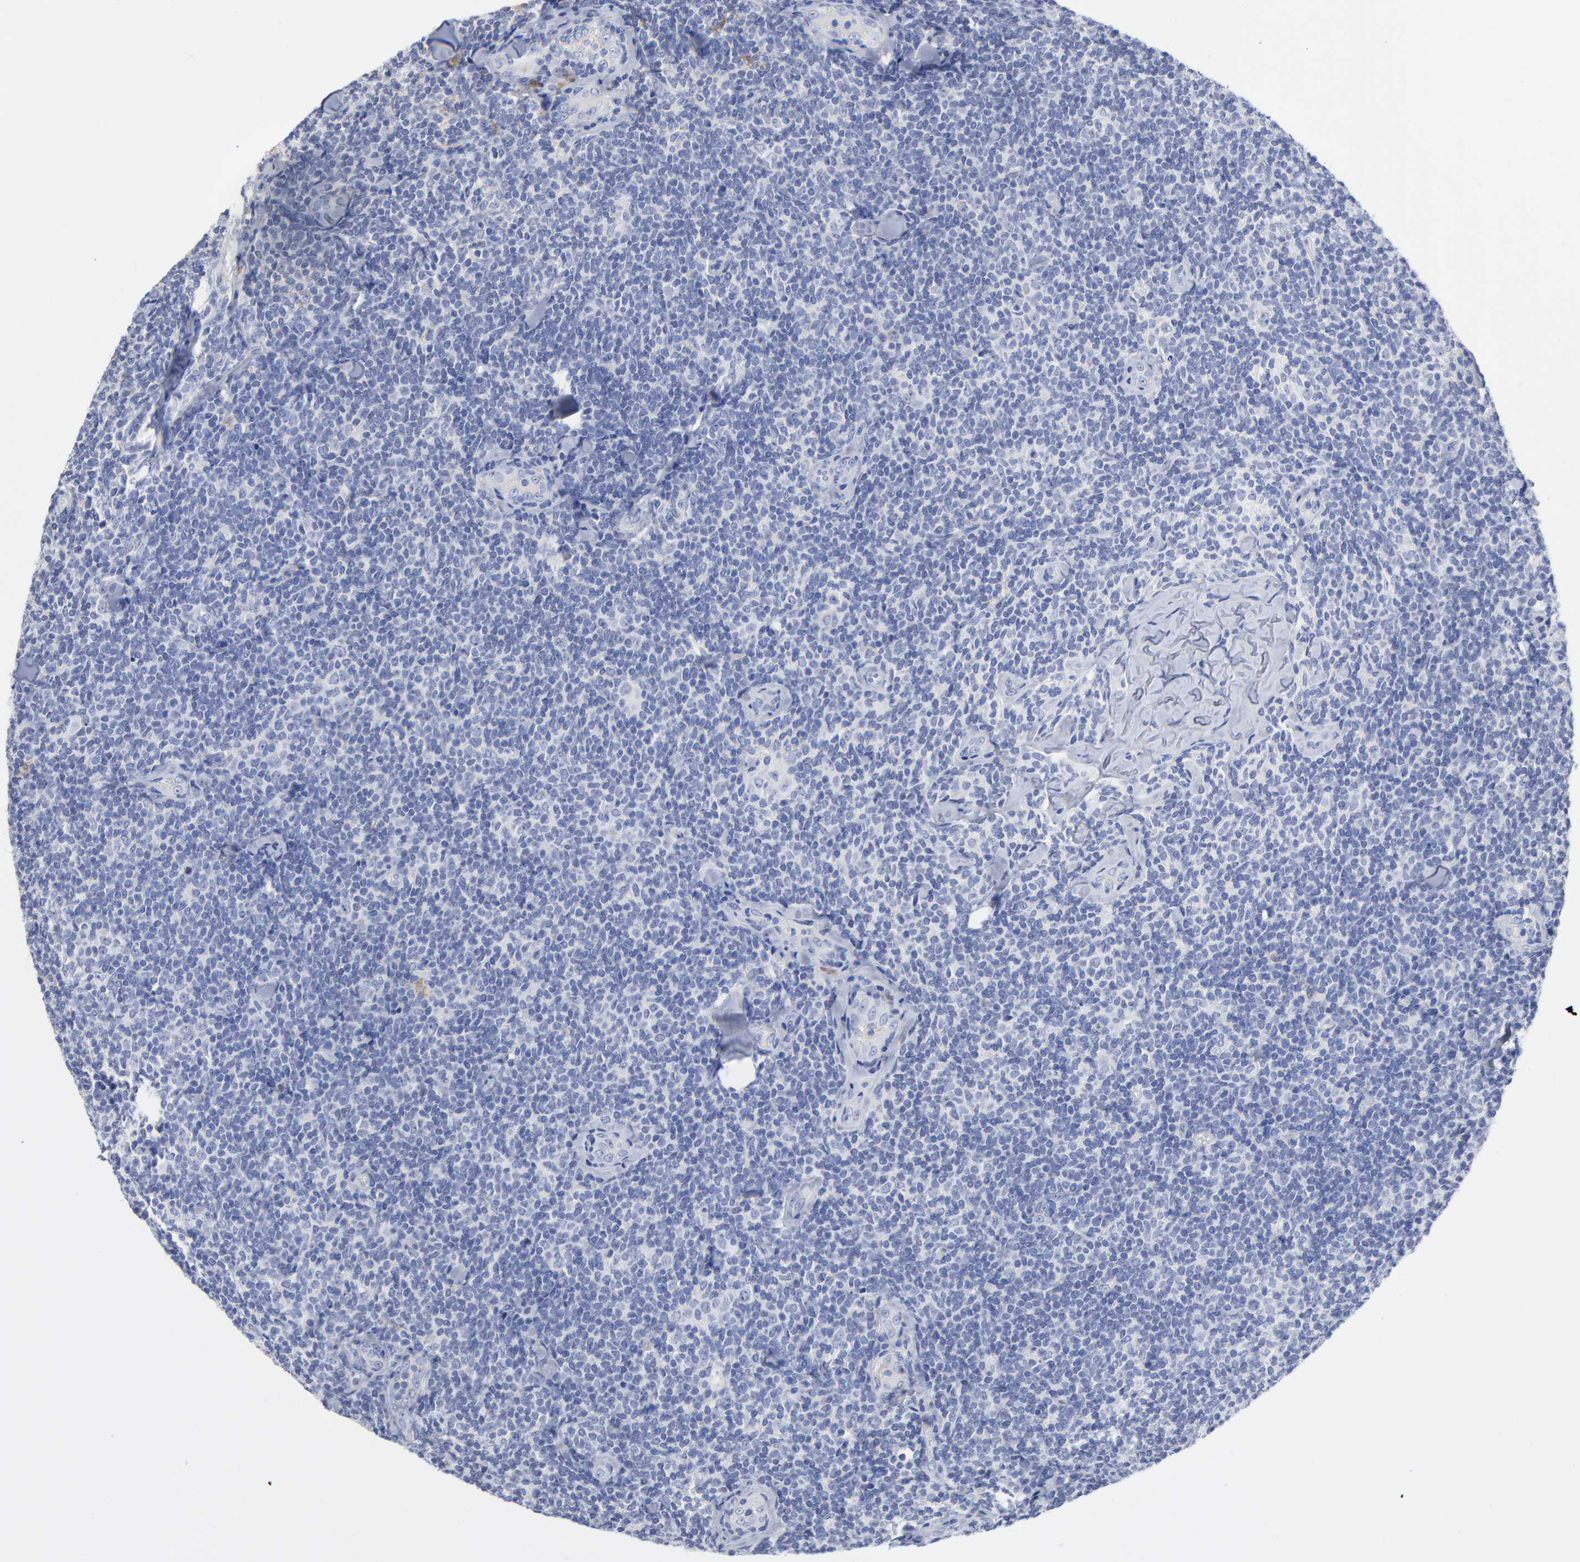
{"staining": {"intensity": "negative", "quantity": "none", "location": "none"}, "tissue": "lymphoma", "cell_type": "Tumor cells", "image_type": "cancer", "snomed": [{"axis": "morphology", "description": "Malignant lymphoma, non-Hodgkin's type, Low grade"}, {"axis": "topography", "description": "Lymph node"}], "caption": "Human malignant lymphoma, non-Hodgkin's type (low-grade) stained for a protein using IHC reveals no staining in tumor cells.", "gene": "PTP4A1", "patient": {"sex": "female", "age": 56}}